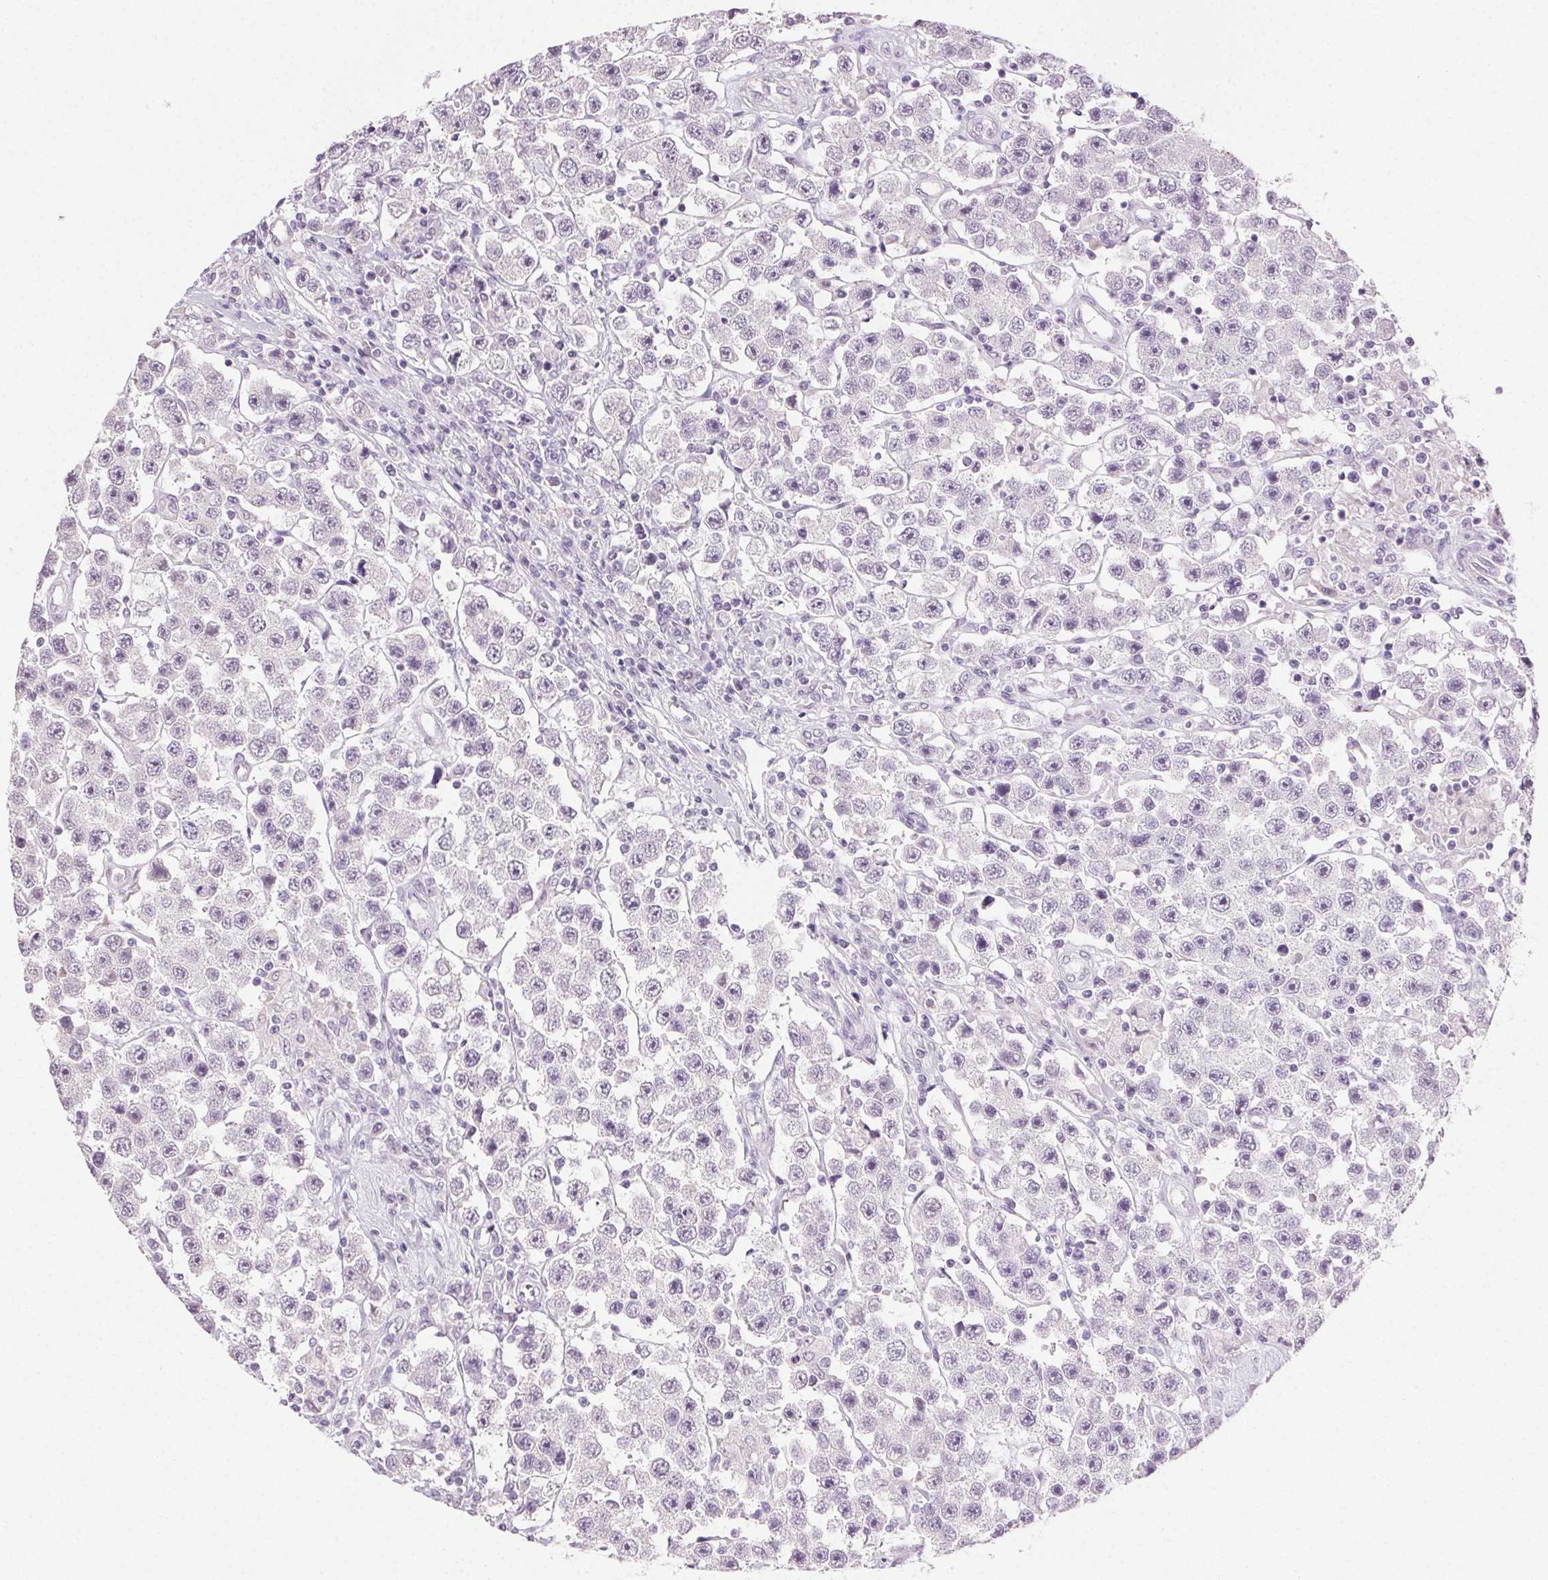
{"staining": {"intensity": "negative", "quantity": "none", "location": "none"}, "tissue": "testis cancer", "cell_type": "Tumor cells", "image_type": "cancer", "snomed": [{"axis": "morphology", "description": "Seminoma, NOS"}, {"axis": "topography", "description": "Testis"}], "caption": "Tumor cells show no significant expression in seminoma (testis).", "gene": "CLDN10", "patient": {"sex": "male", "age": 45}}